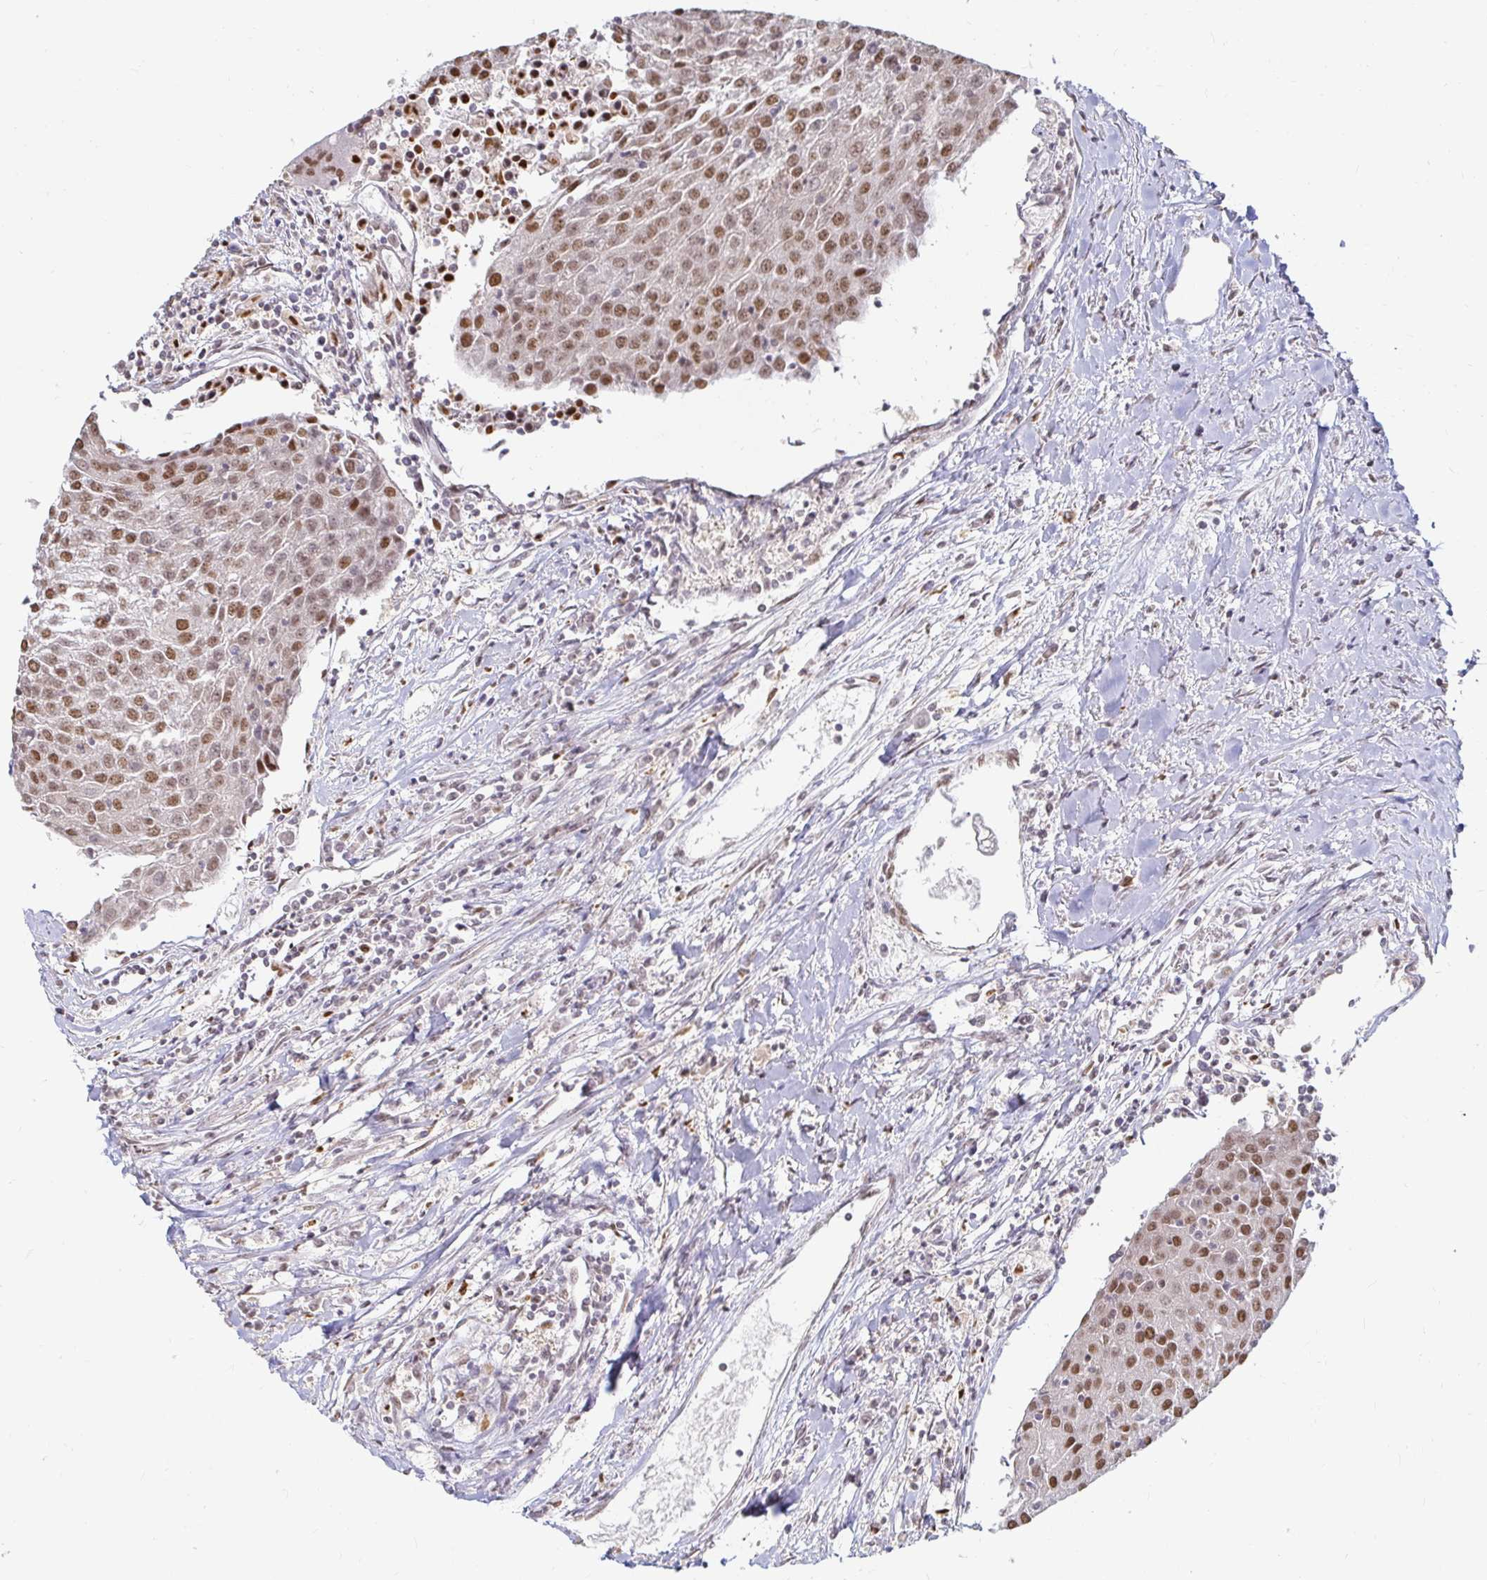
{"staining": {"intensity": "moderate", "quantity": ">75%", "location": "nuclear"}, "tissue": "urothelial cancer", "cell_type": "Tumor cells", "image_type": "cancer", "snomed": [{"axis": "morphology", "description": "Urothelial carcinoma, High grade"}, {"axis": "topography", "description": "Urinary bladder"}], "caption": "IHC histopathology image of neoplastic tissue: human high-grade urothelial carcinoma stained using IHC reveals medium levels of moderate protein expression localized specifically in the nuclear of tumor cells, appearing as a nuclear brown color.", "gene": "HNRNPU", "patient": {"sex": "female", "age": 85}}